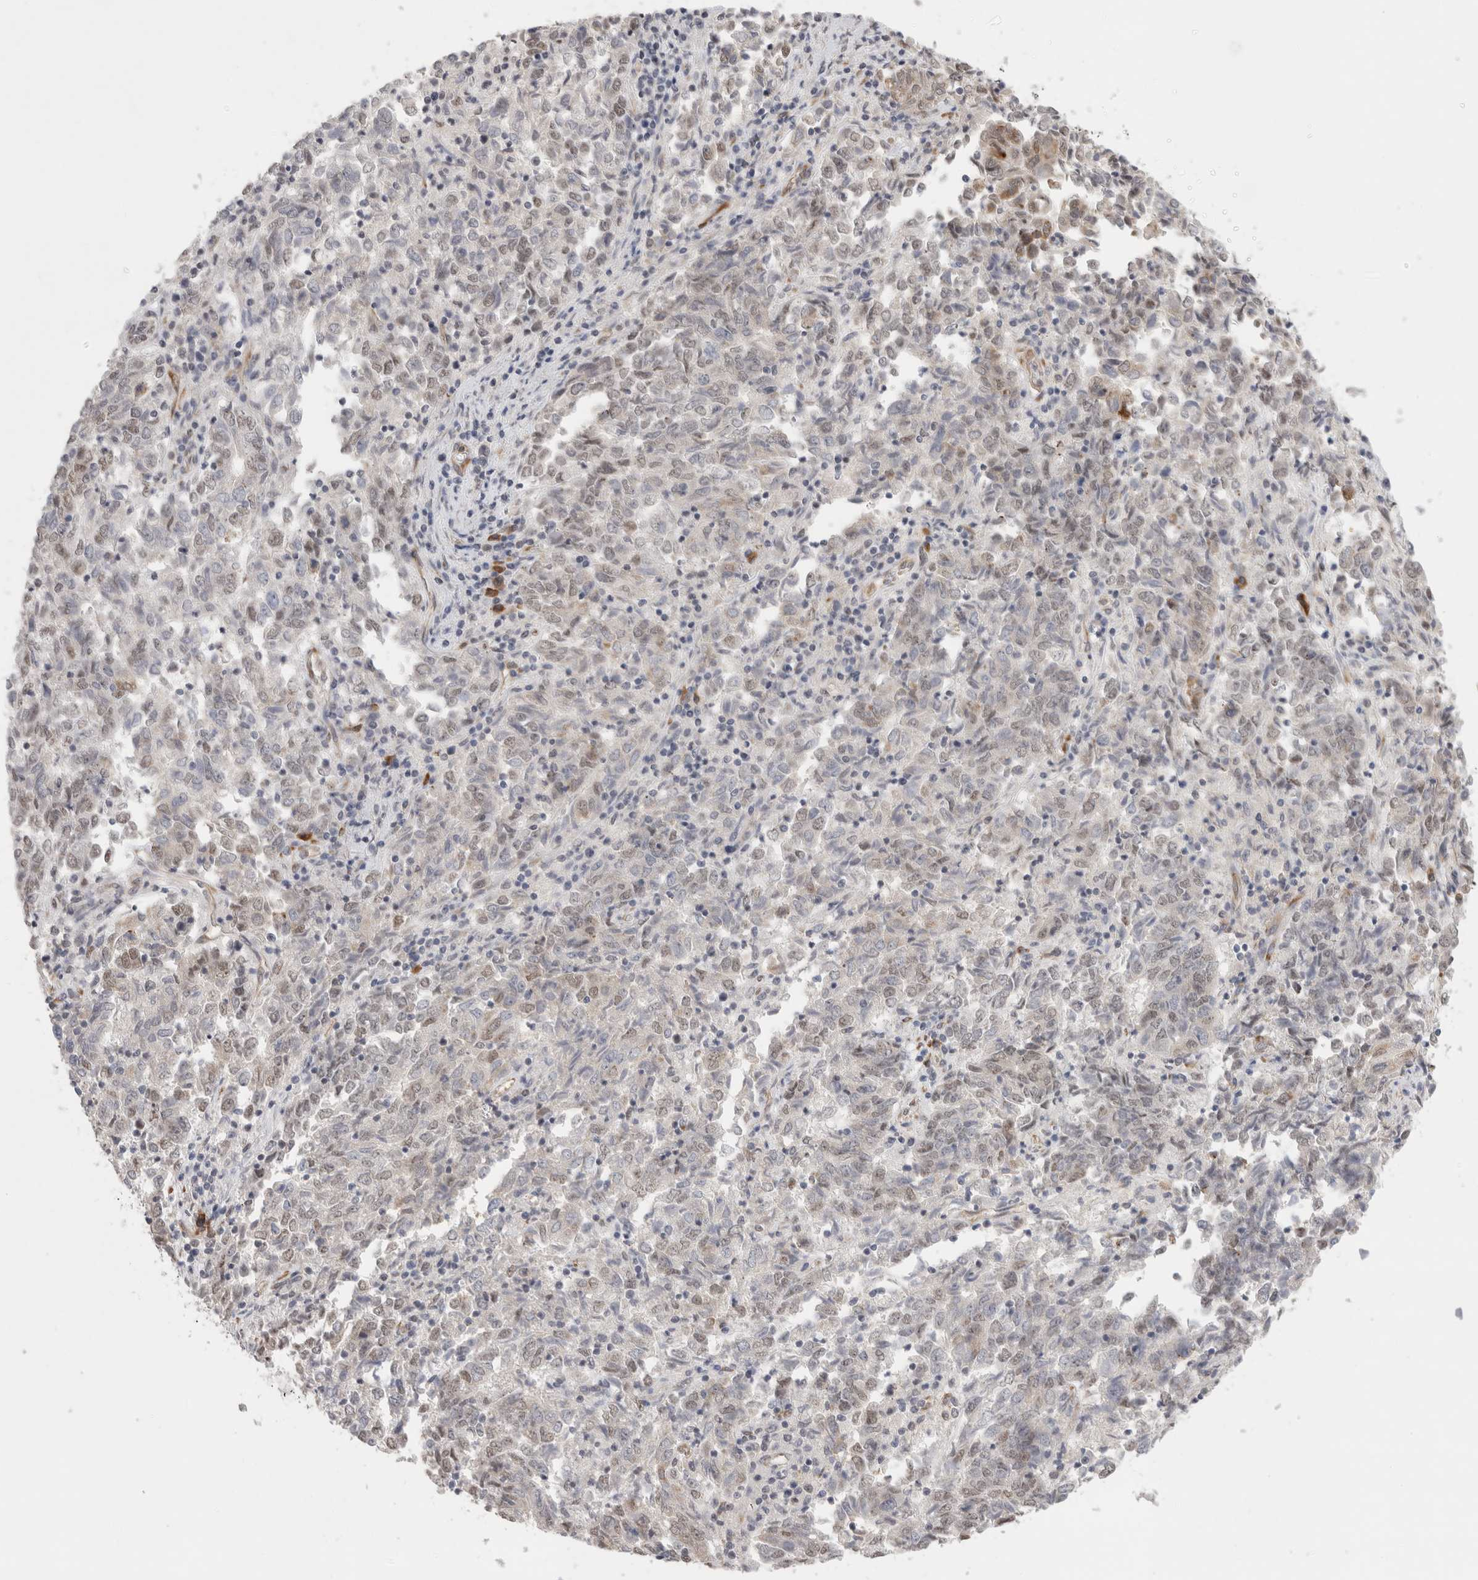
{"staining": {"intensity": "weak", "quantity": "25%-75%", "location": "nuclear"}, "tissue": "endometrial cancer", "cell_type": "Tumor cells", "image_type": "cancer", "snomed": [{"axis": "morphology", "description": "Adenocarcinoma, NOS"}, {"axis": "topography", "description": "Endometrium"}], "caption": "Endometrial cancer (adenocarcinoma) stained with a brown dye shows weak nuclear positive staining in approximately 25%-75% of tumor cells.", "gene": "HDLBP", "patient": {"sex": "female", "age": 80}}